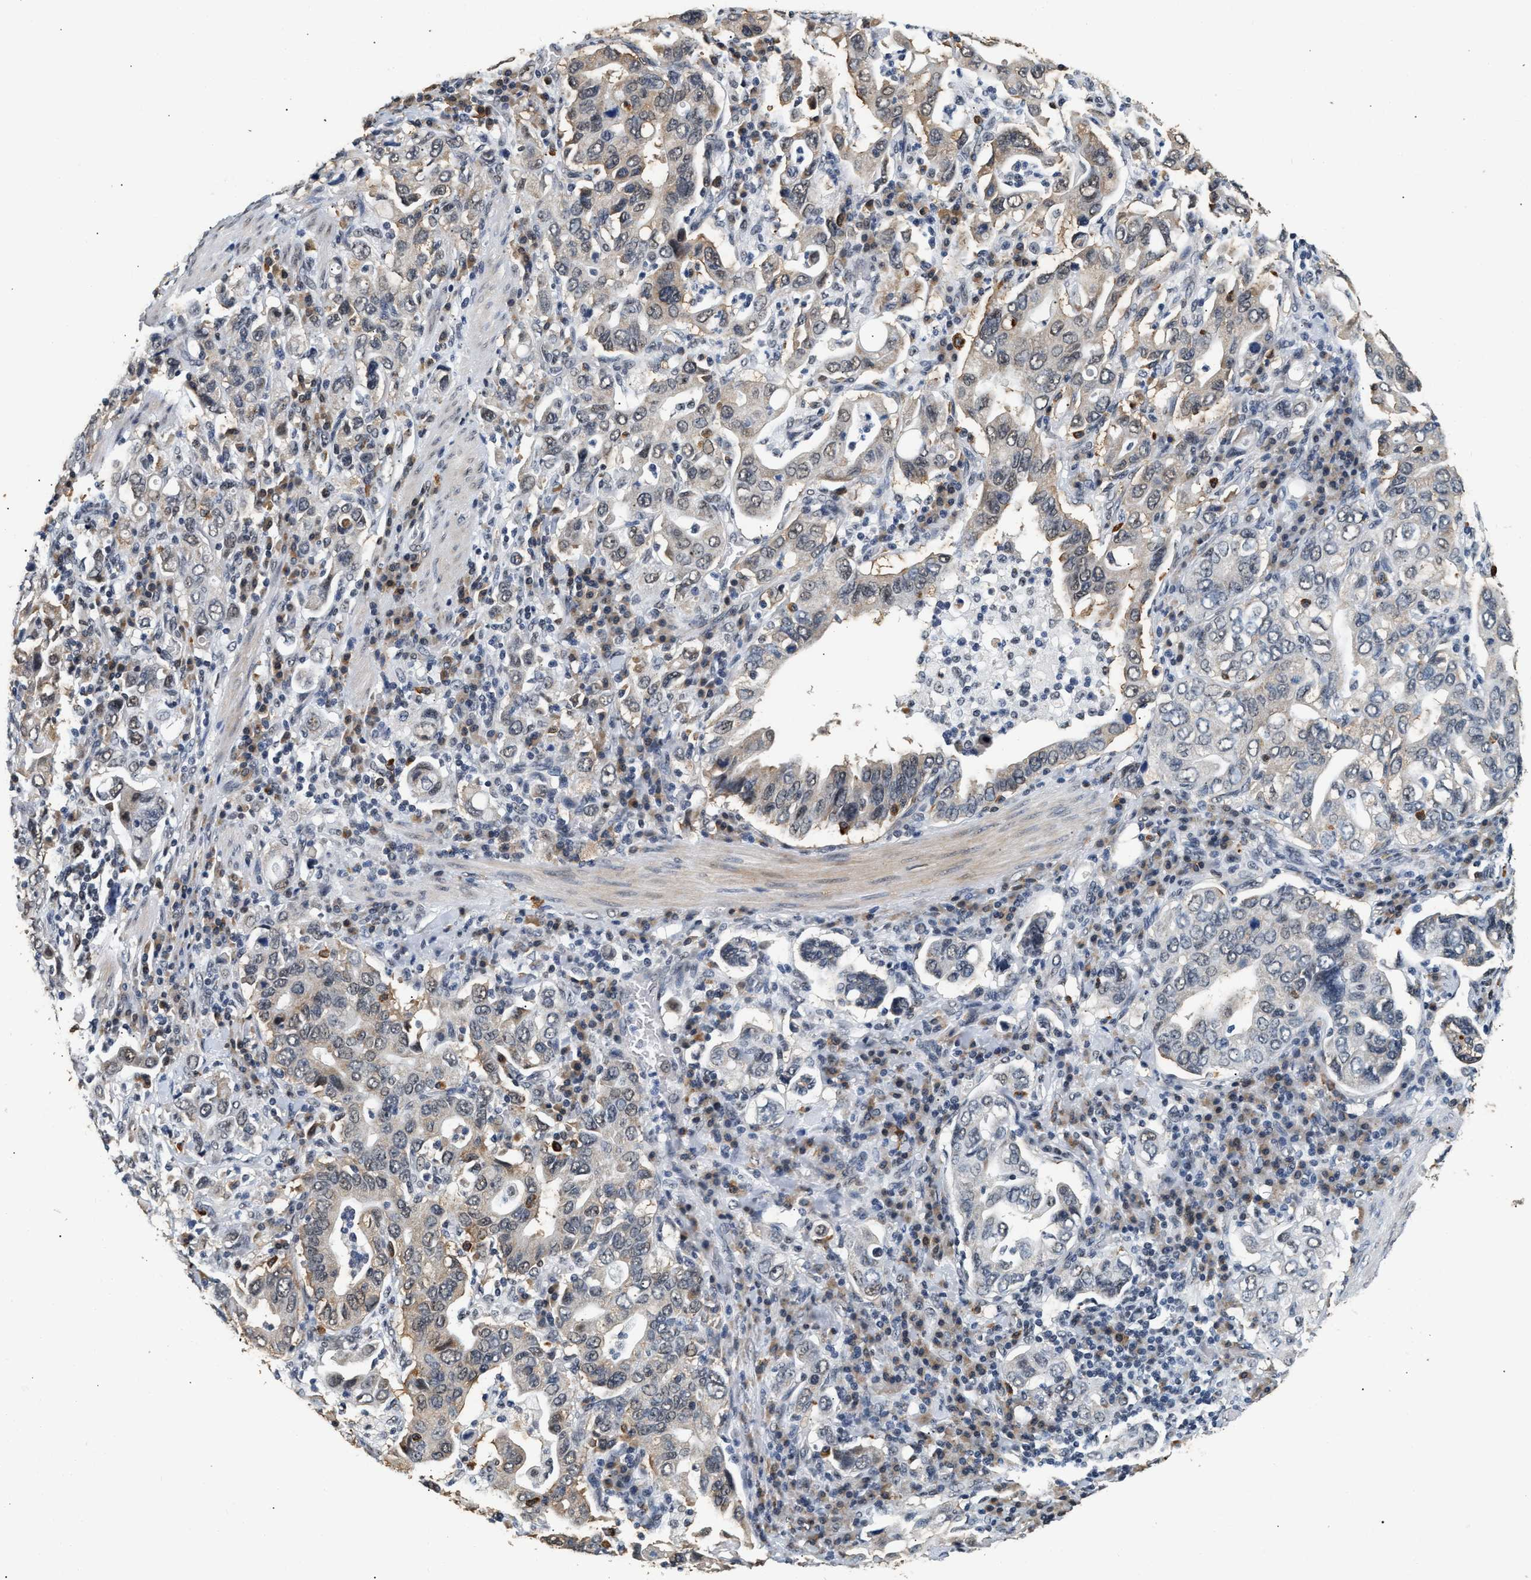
{"staining": {"intensity": "weak", "quantity": "25%-75%", "location": "cytoplasmic/membranous,nuclear"}, "tissue": "stomach cancer", "cell_type": "Tumor cells", "image_type": "cancer", "snomed": [{"axis": "morphology", "description": "Adenocarcinoma, NOS"}, {"axis": "topography", "description": "Stomach, upper"}], "caption": "A brown stain shows weak cytoplasmic/membranous and nuclear expression of a protein in human stomach cancer tumor cells.", "gene": "THOC1", "patient": {"sex": "male", "age": 62}}